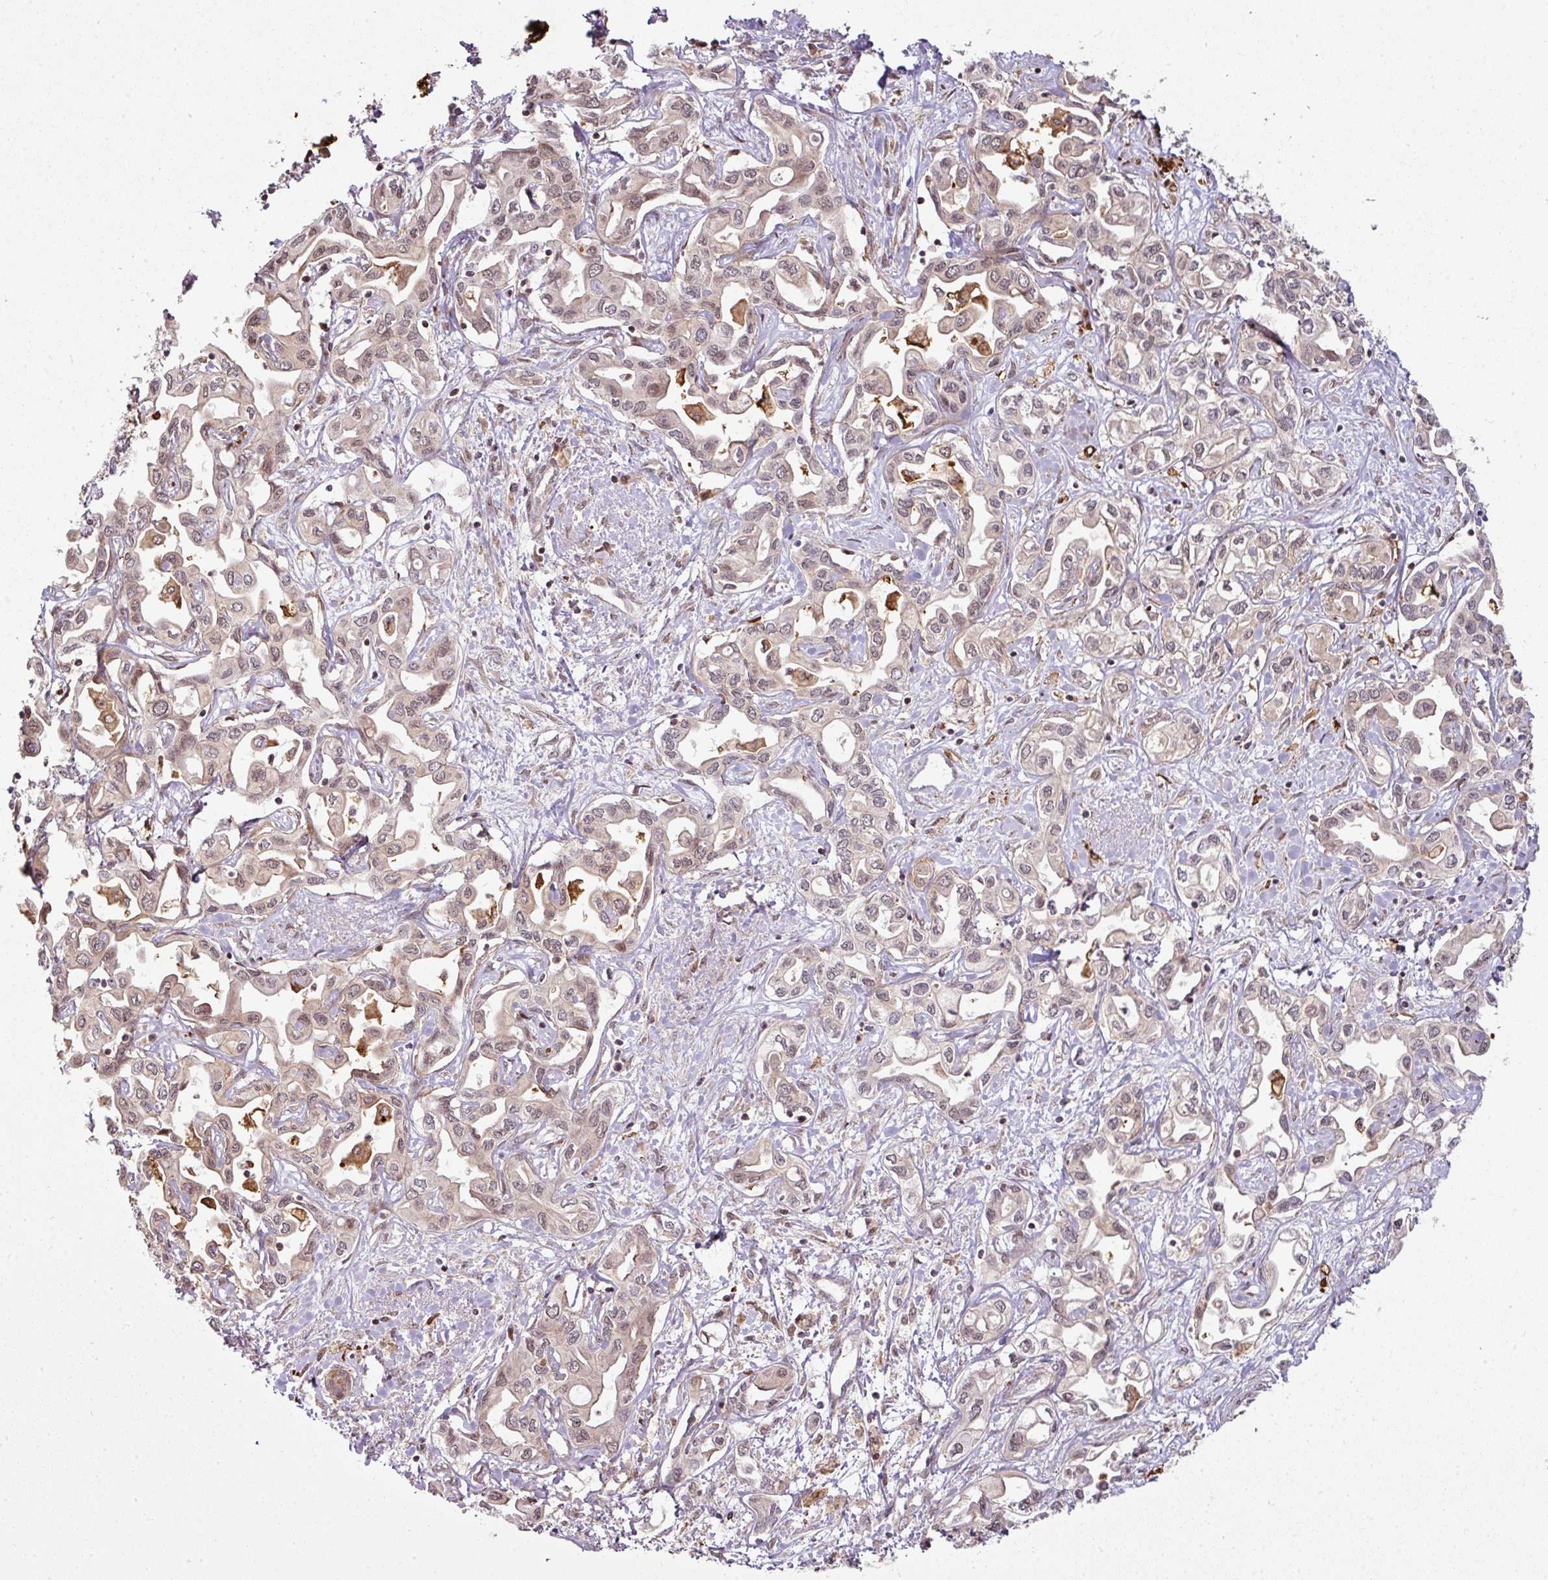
{"staining": {"intensity": "weak", "quantity": ">75%", "location": "nuclear"}, "tissue": "liver cancer", "cell_type": "Tumor cells", "image_type": "cancer", "snomed": [{"axis": "morphology", "description": "Cholangiocarcinoma"}, {"axis": "topography", "description": "Liver"}], "caption": "IHC micrograph of neoplastic tissue: human liver cholangiocarcinoma stained using IHC demonstrates low levels of weak protein expression localized specifically in the nuclear of tumor cells, appearing as a nuclear brown color.", "gene": "ATAT1", "patient": {"sex": "female", "age": 64}}